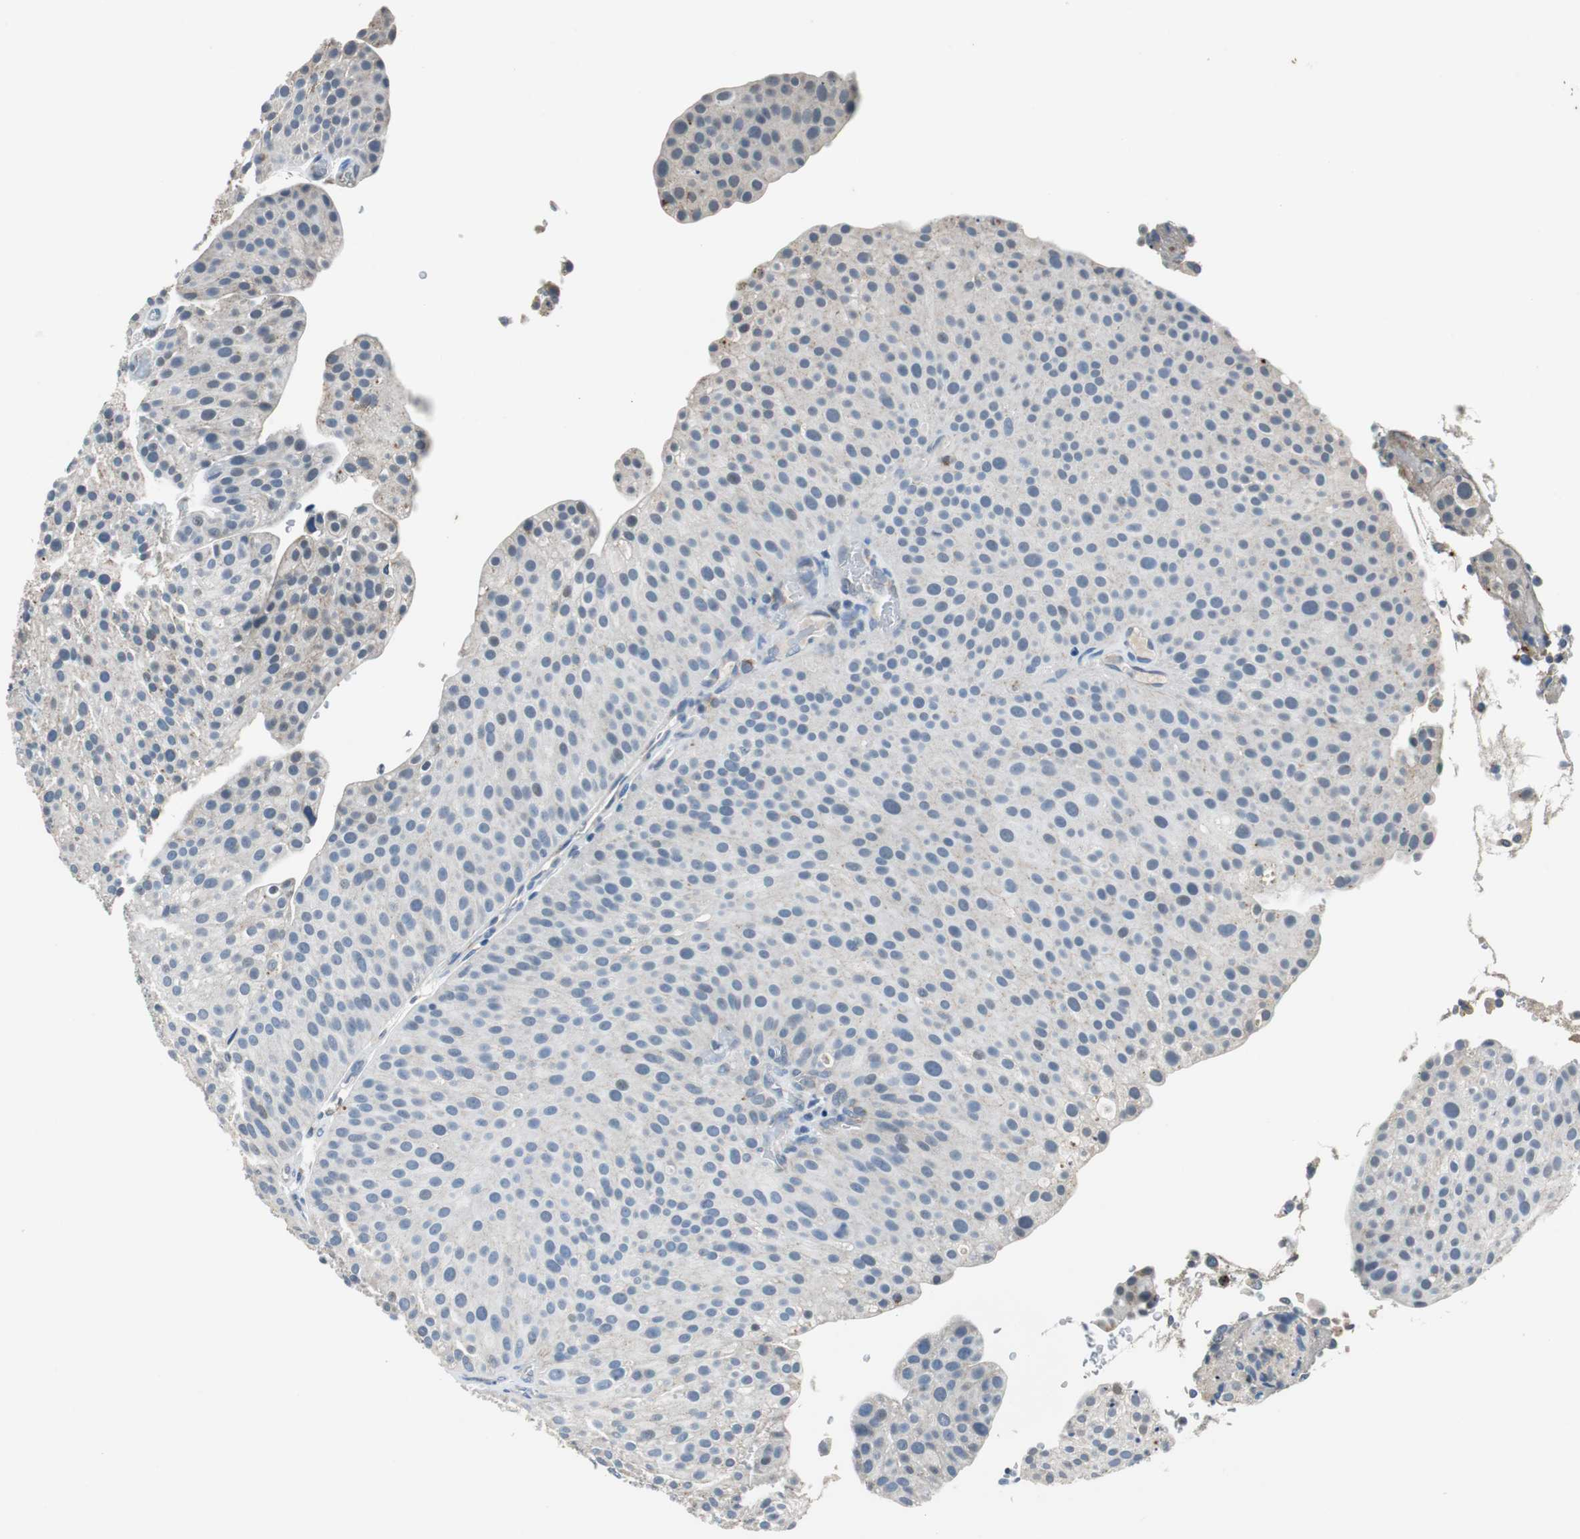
{"staining": {"intensity": "weak", "quantity": "<25%", "location": "cytoplasmic/membranous"}, "tissue": "urothelial cancer", "cell_type": "Tumor cells", "image_type": "cancer", "snomed": [{"axis": "morphology", "description": "Urothelial carcinoma, Low grade"}, {"axis": "topography", "description": "Smooth muscle"}, {"axis": "topography", "description": "Urinary bladder"}], "caption": "Tumor cells show no significant protein staining in urothelial cancer. Nuclei are stained in blue.", "gene": "NLGN1", "patient": {"sex": "male", "age": 60}}